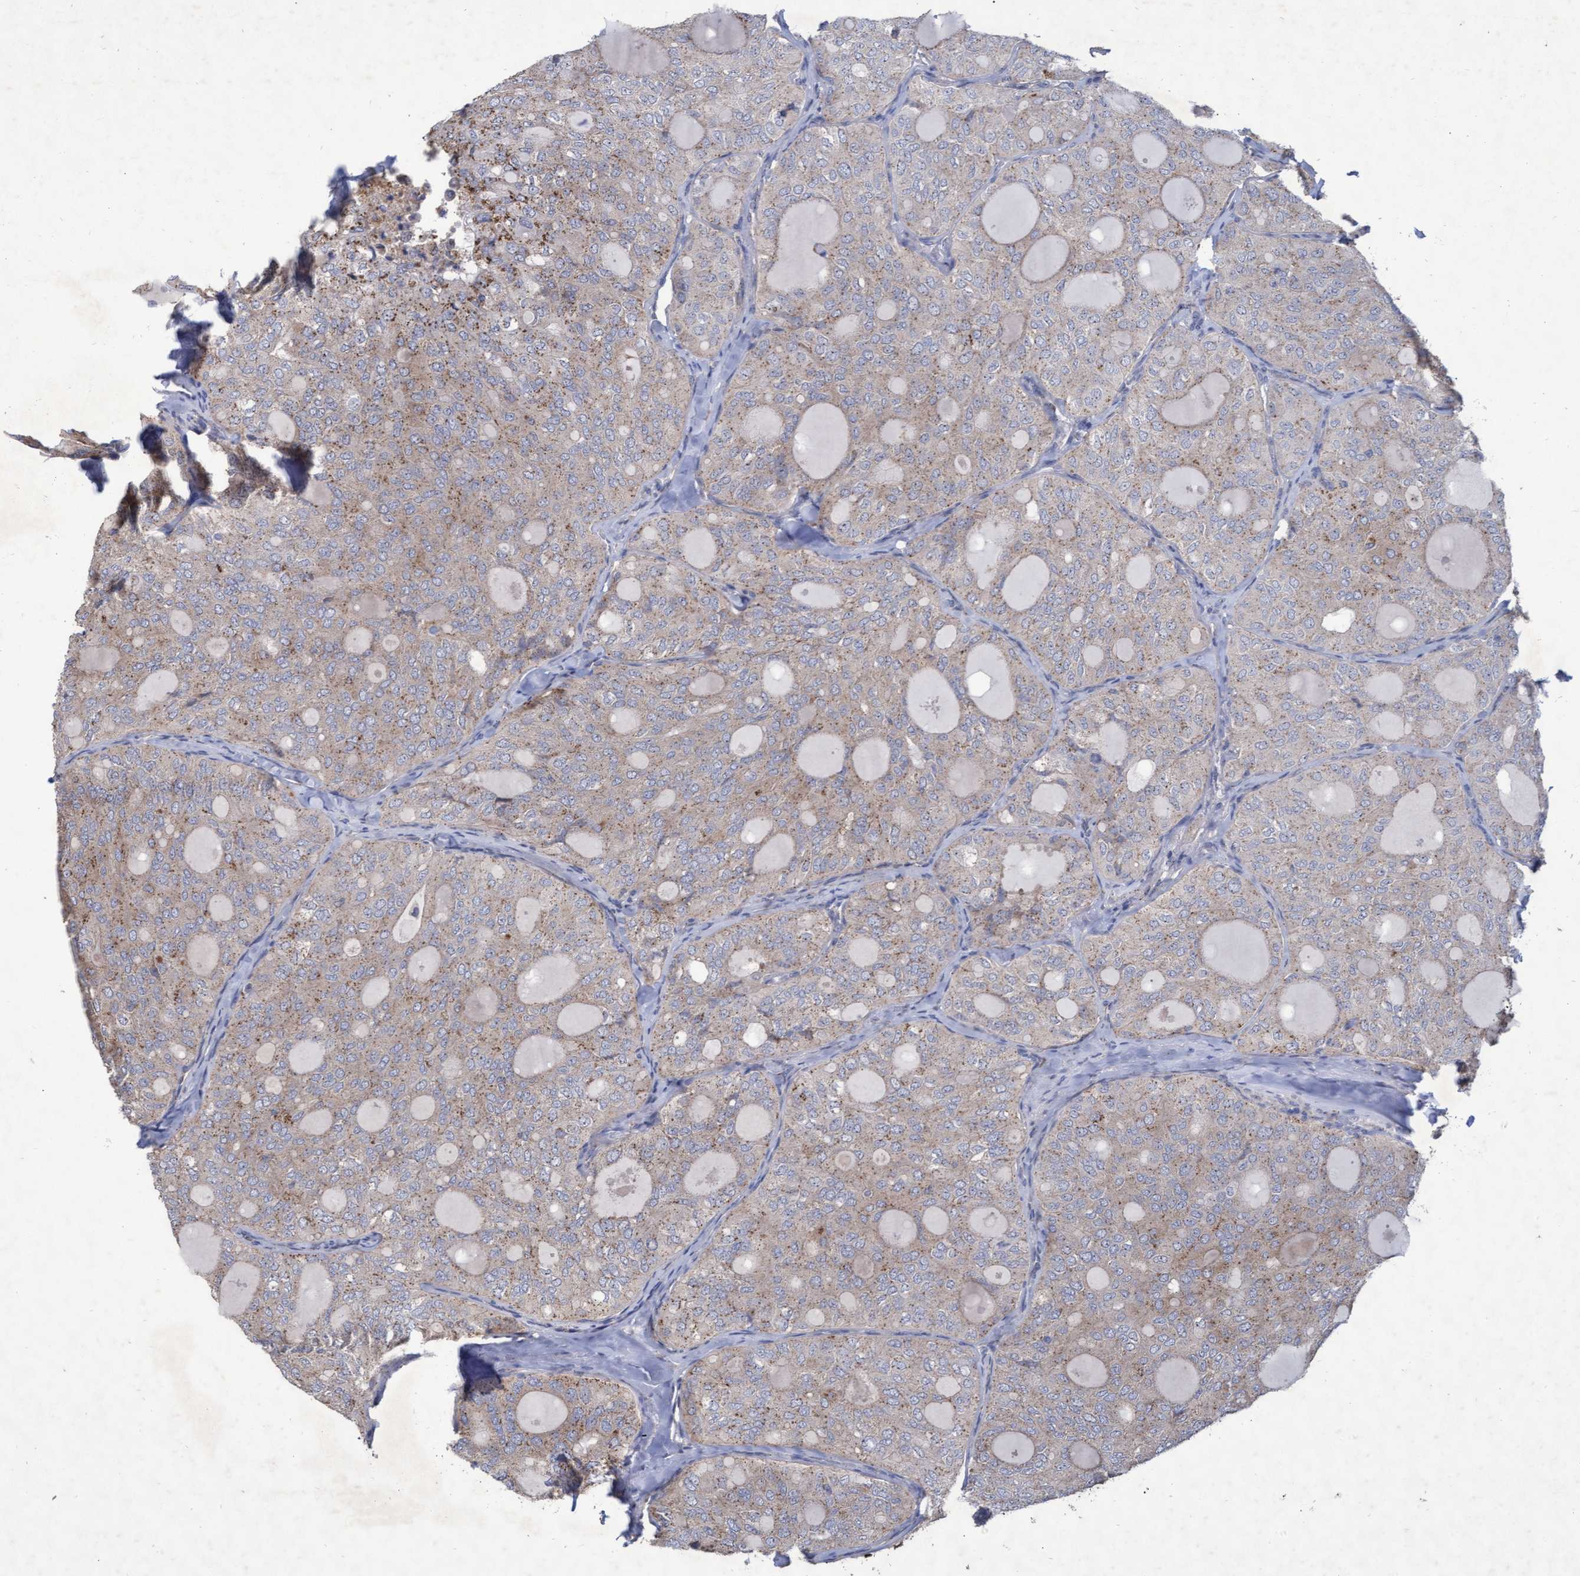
{"staining": {"intensity": "weak", "quantity": "25%-75%", "location": "cytoplasmic/membranous"}, "tissue": "thyroid cancer", "cell_type": "Tumor cells", "image_type": "cancer", "snomed": [{"axis": "morphology", "description": "Follicular adenoma carcinoma, NOS"}, {"axis": "topography", "description": "Thyroid gland"}], "caption": "Thyroid cancer (follicular adenoma carcinoma) stained with a protein marker shows weak staining in tumor cells.", "gene": "ABCF2", "patient": {"sex": "male", "age": 75}}